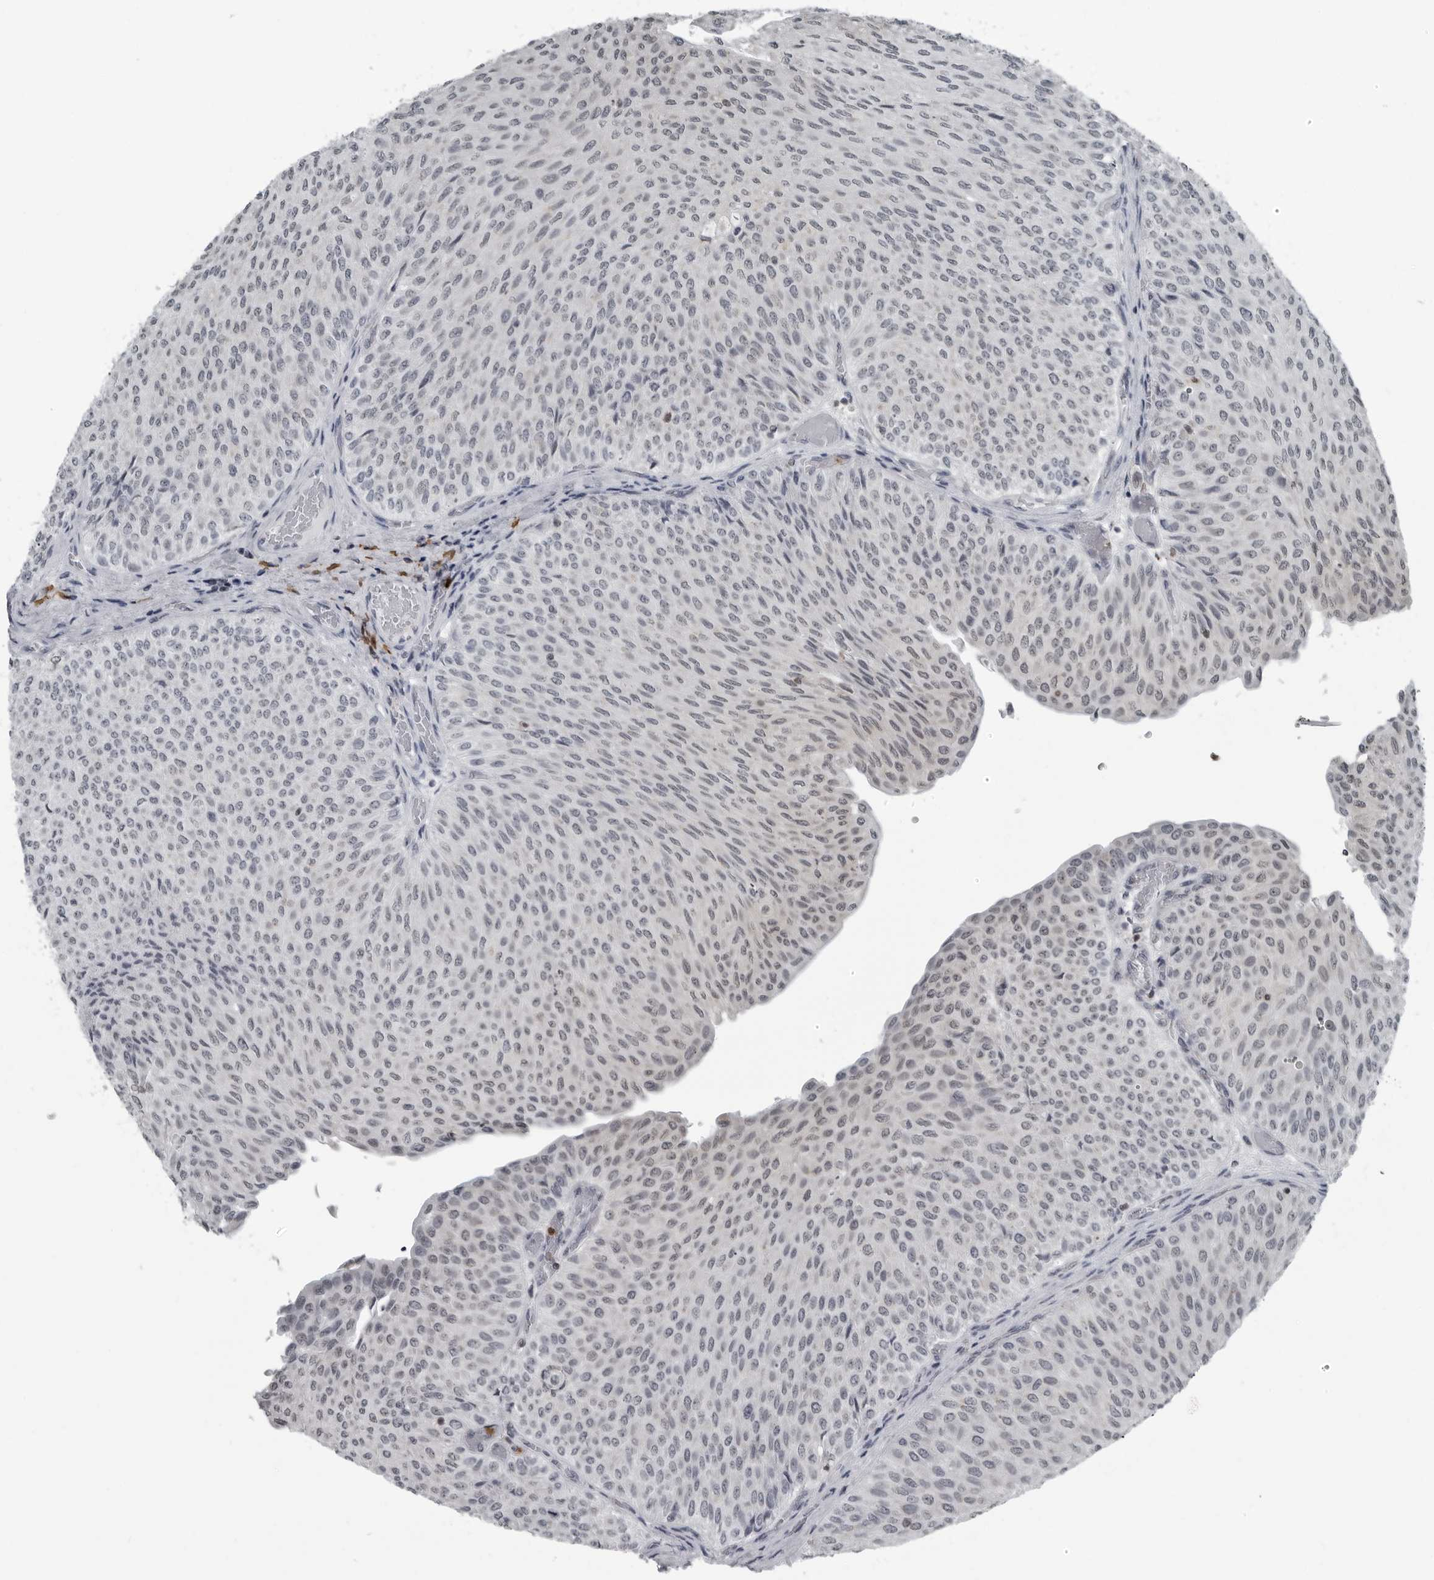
{"staining": {"intensity": "negative", "quantity": "none", "location": "none"}, "tissue": "urothelial cancer", "cell_type": "Tumor cells", "image_type": "cancer", "snomed": [{"axis": "morphology", "description": "Urothelial carcinoma, Low grade"}, {"axis": "topography", "description": "Urinary bladder"}], "caption": "There is no significant positivity in tumor cells of urothelial cancer. (DAB (3,3'-diaminobenzidine) immunohistochemistry (IHC) visualized using brightfield microscopy, high magnification).", "gene": "RTCA", "patient": {"sex": "male", "age": 78}}